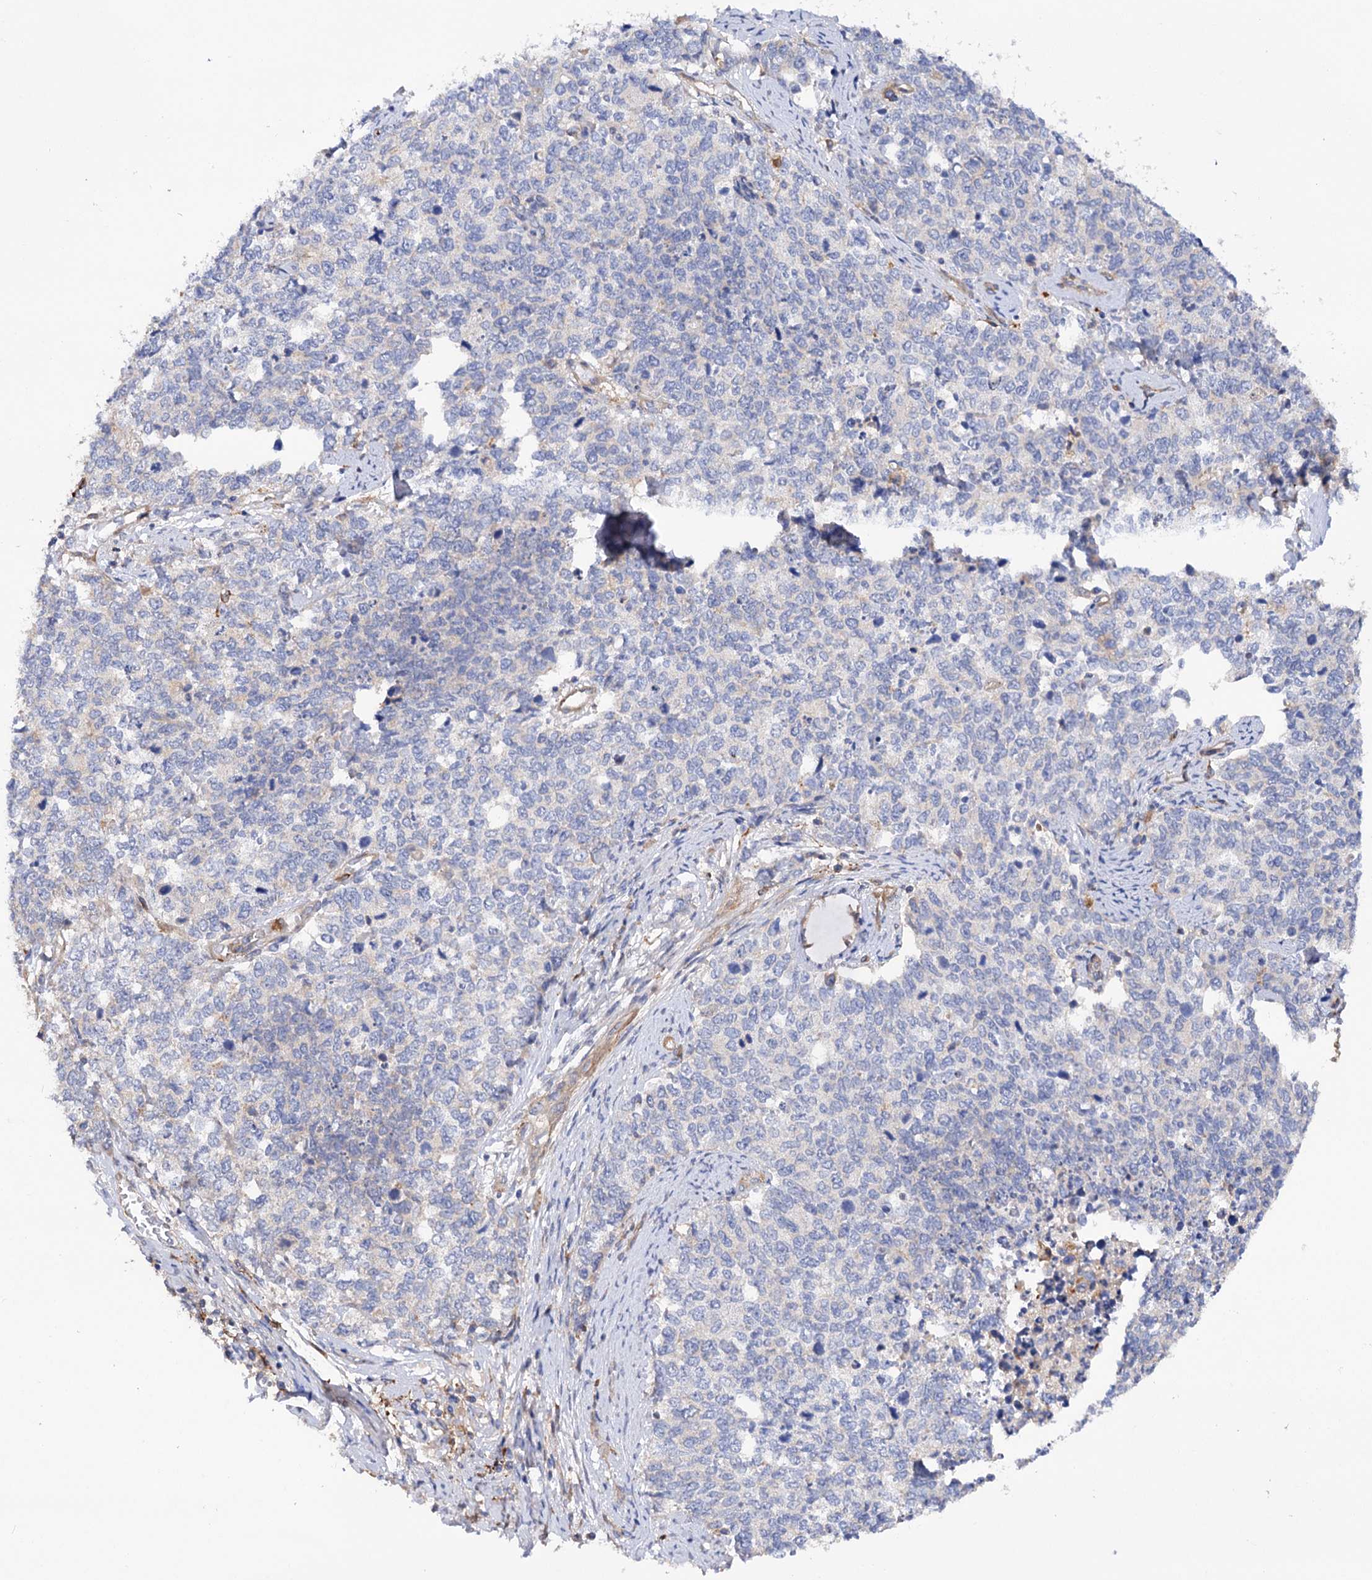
{"staining": {"intensity": "negative", "quantity": "none", "location": "none"}, "tissue": "cervical cancer", "cell_type": "Tumor cells", "image_type": "cancer", "snomed": [{"axis": "morphology", "description": "Squamous cell carcinoma, NOS"}, {"axis": "topography", "description": "Cervix"}], "caption": "The photomicrograph reveals no staining of tumor cells in cervical cancer (squamous cell carcinoma).", "gene": "CSAD", "patient": {"sex": "female", "age": 63}}